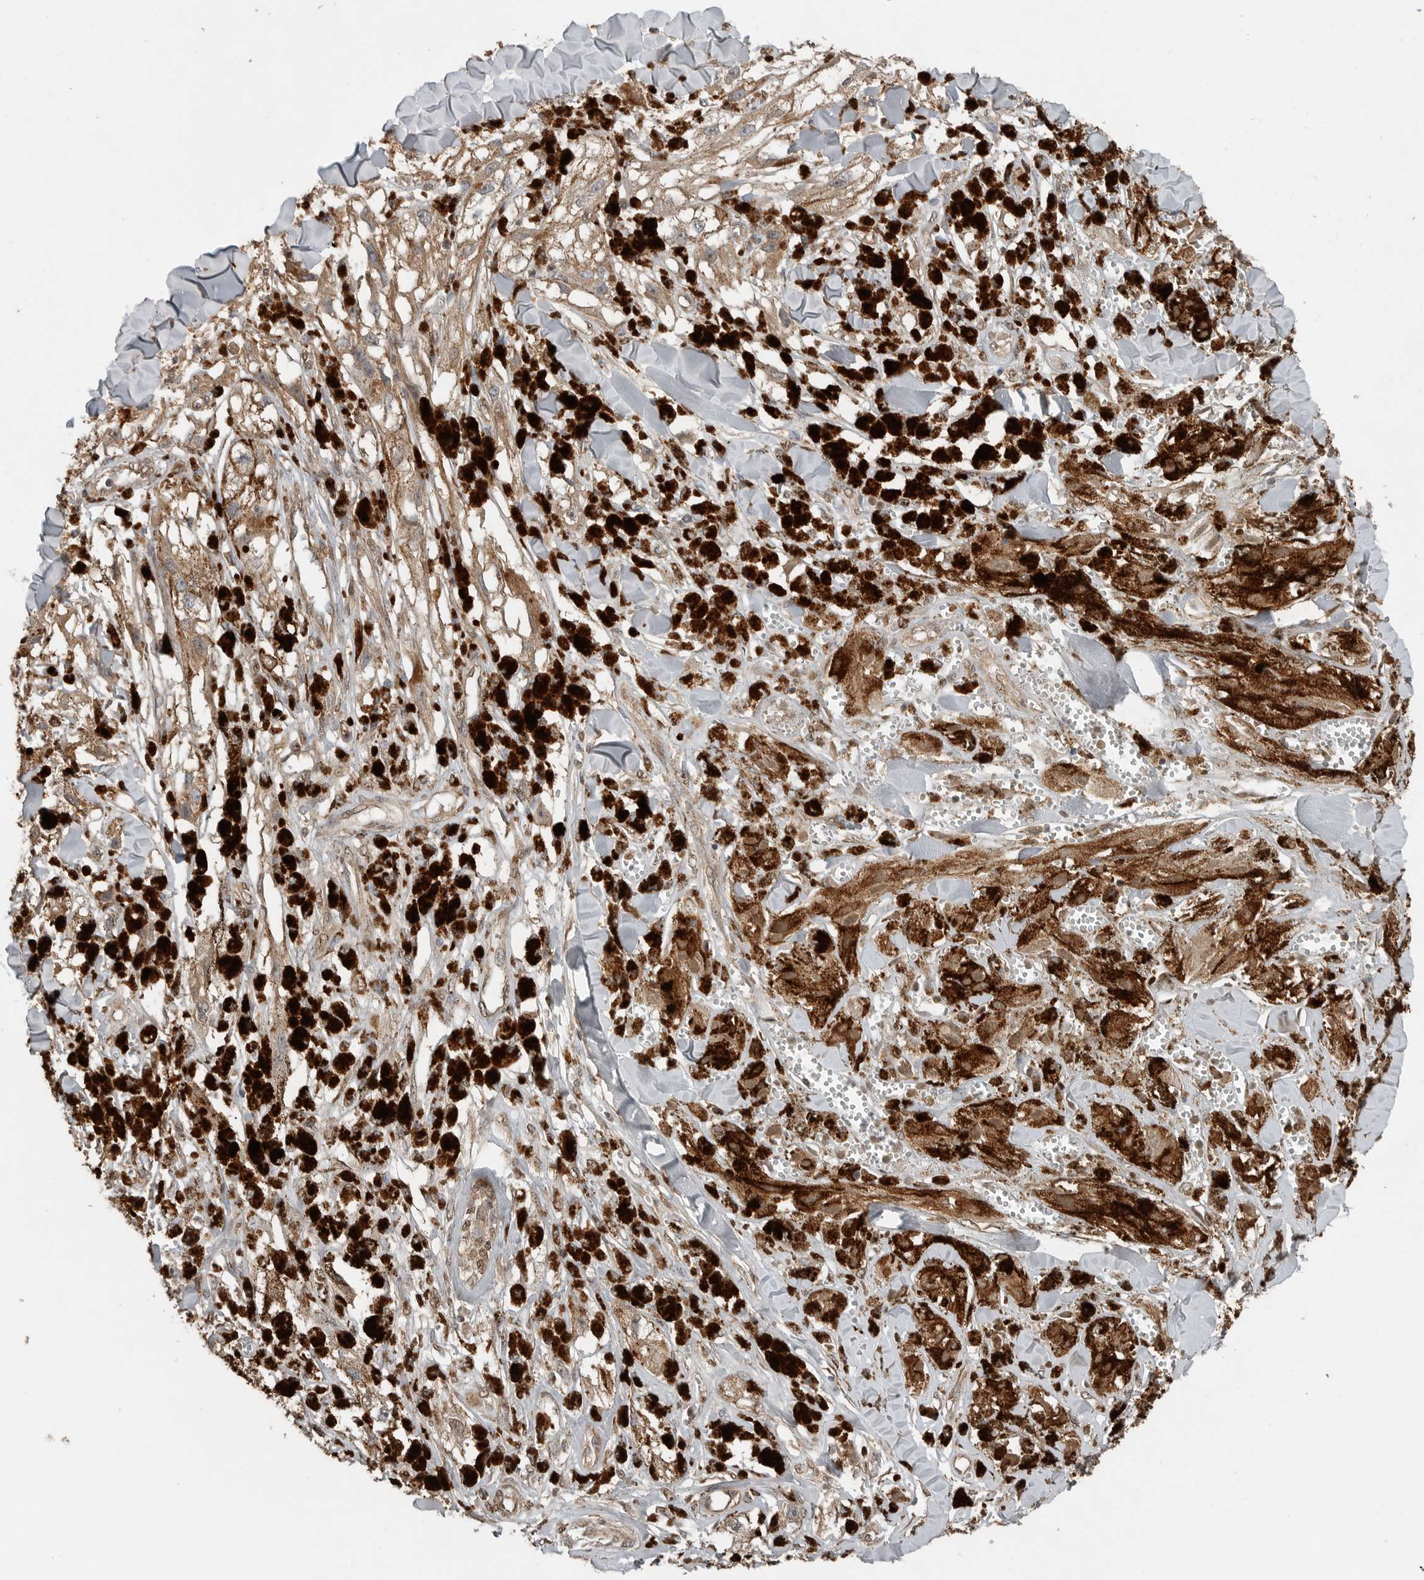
{"staining": {"intensity": "weak", "quantity": ">75%", "location": "cytoplasmic/membranous"}, "tissue": "melanoma", "cell_type": "Tumor cells", "image_type": "cancer", "snomed": [{"axis": "morphology", "description": "Malignant melanoma, NOS"}, {"axis": "topography", "description": "Skin"}], "caption": "Immunohistochemistry of melanoma reveals low levels of weak cytoplasmic/membranous staining in about >75% of tumor cells.", "gene": "BLZF1", "patient": {"sex": "male", "age": 88}}